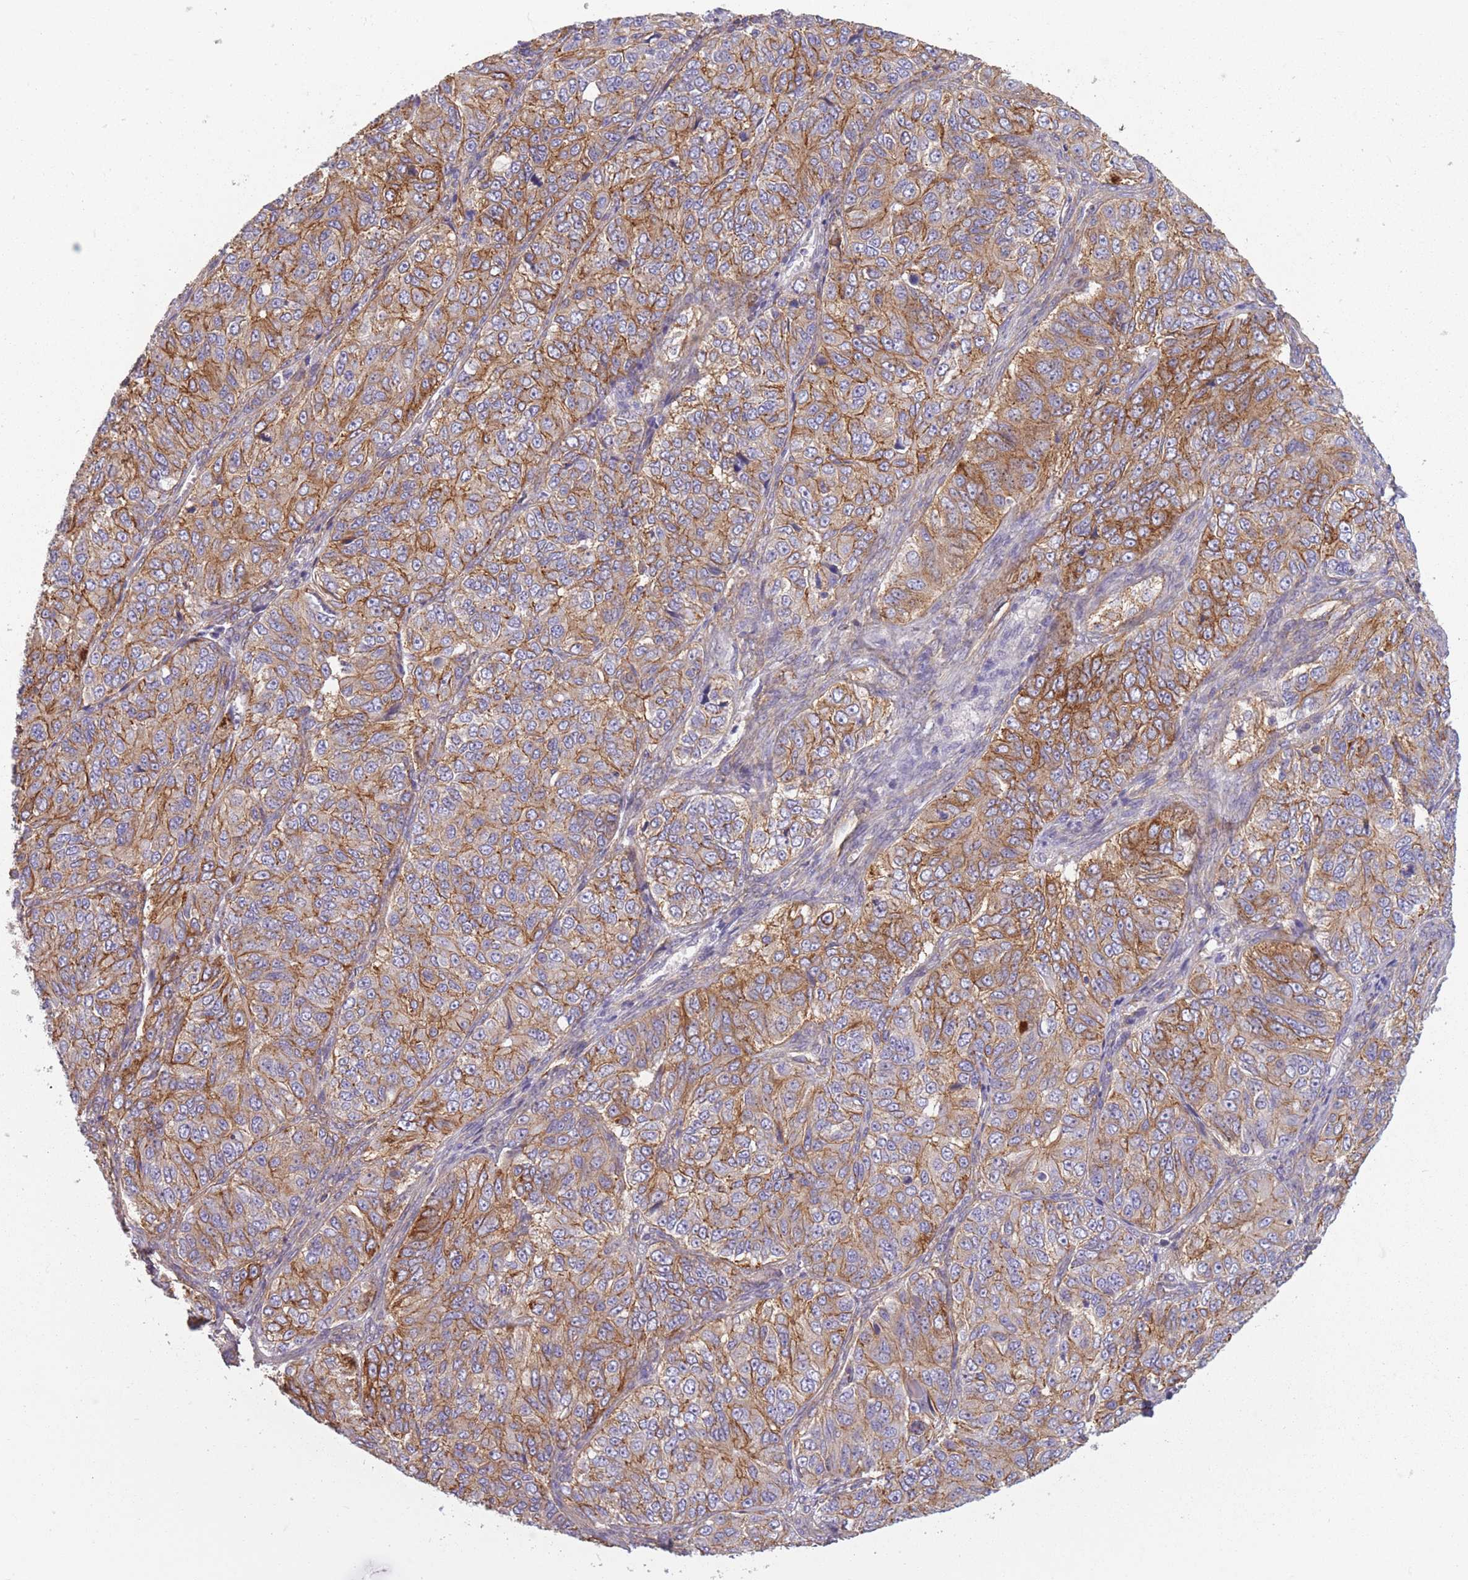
{"staining": {"intensity": "moderate", "quantity": ">75%", "location": "cytoplasmic/membranous"}, "tissue": "ovarian cancer", "cell_type": "Tumor cells", "image_type": "cancer", "snomed": [{"axis": "morphology", "description": "Carcinoma, endometroid"}, {"axis": "topography", "description": "Ovary"}], "caption": "Immunohistochemical staining of human endometroid carcinoma (ovarian) exhibits moderate cytoplasmic/membranous protein staining in about >75% of tumor cells.", "gene": "ADD1", "patient": {"sex": "female", "age": 51}}